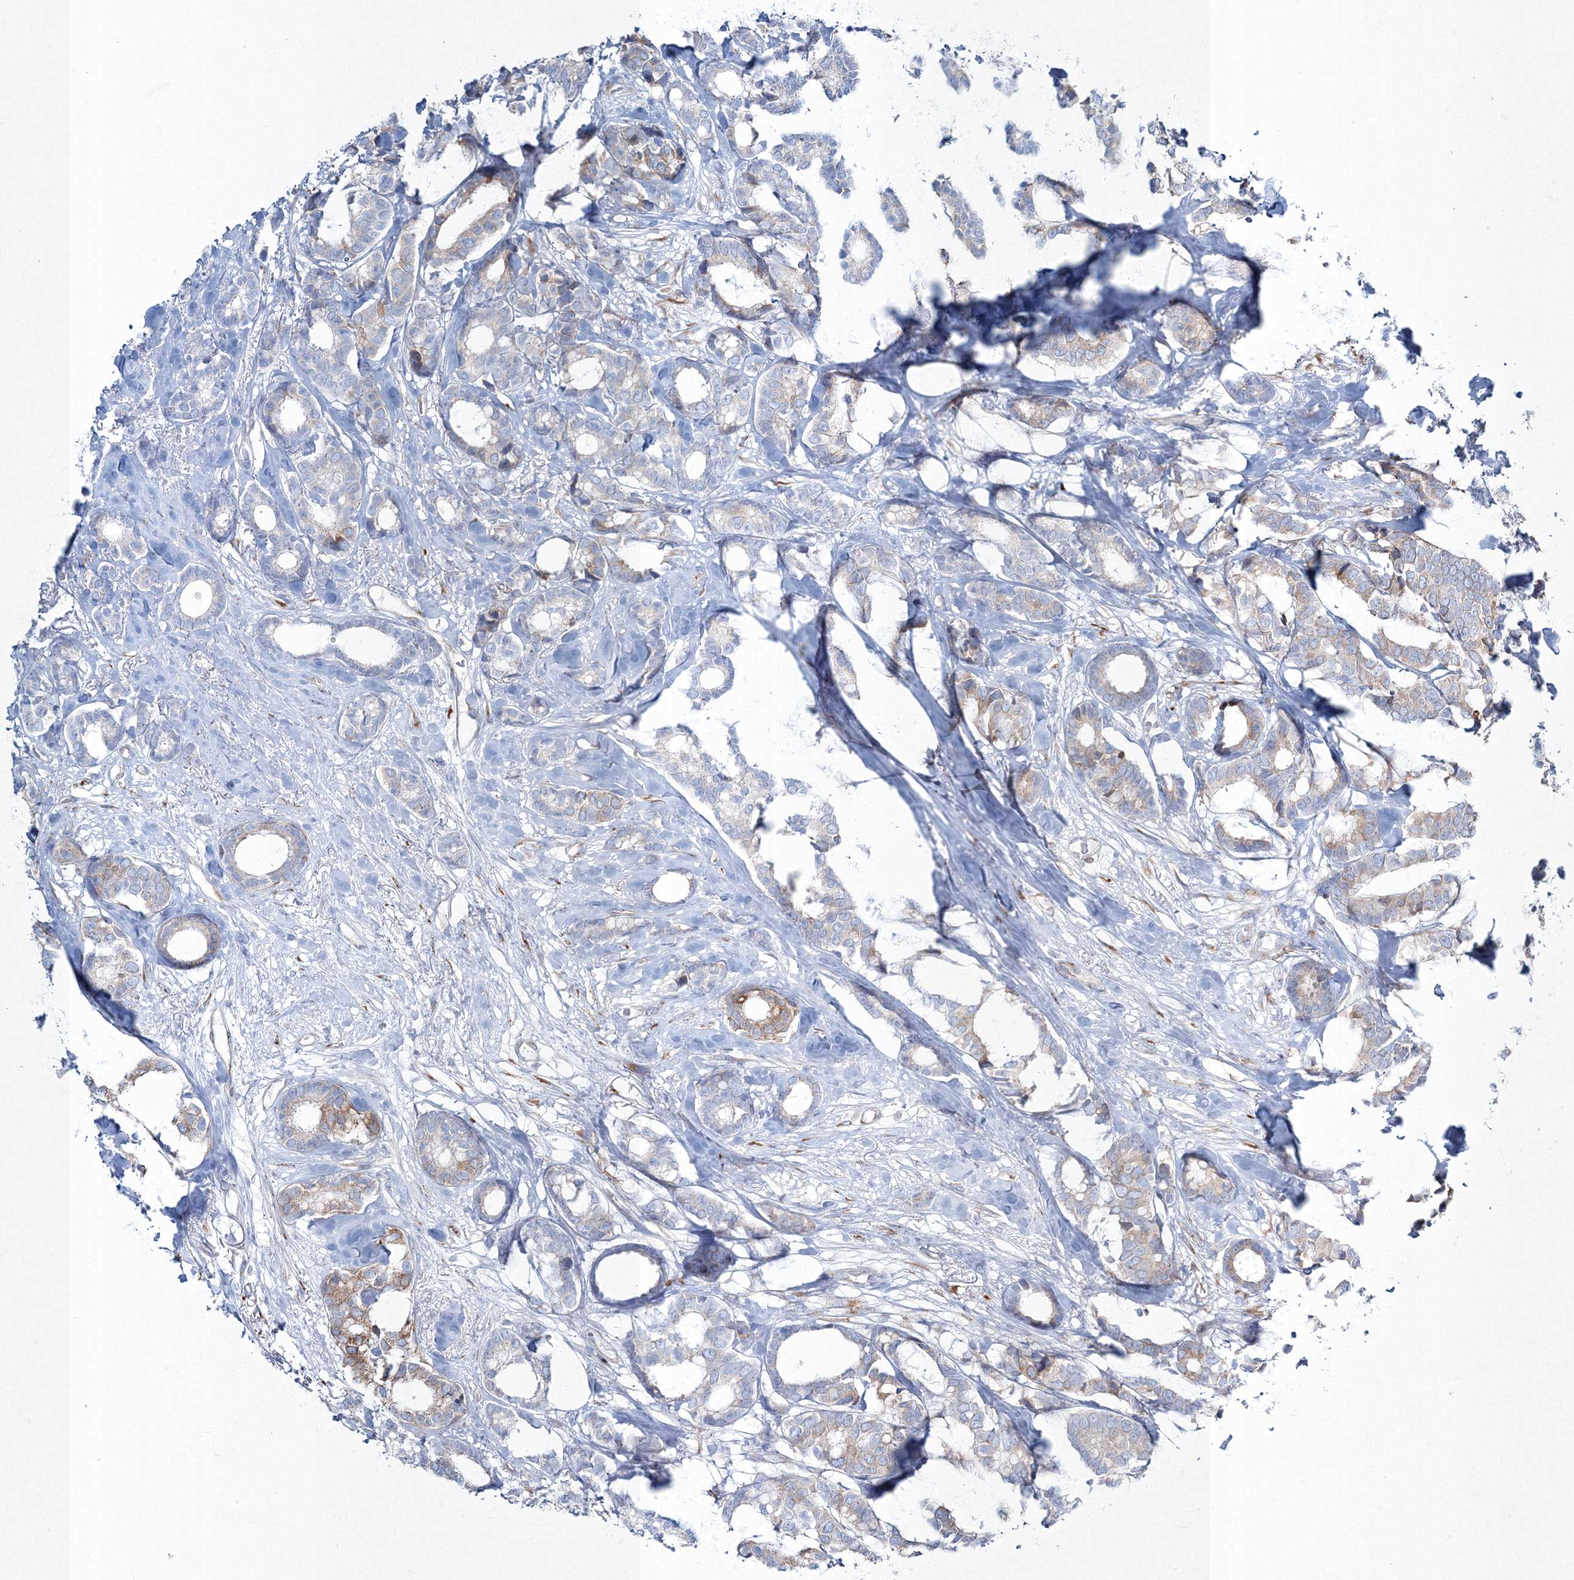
{"staining": {"intensity": "moderate", "quantity": "<25%", "location": "cytoplasmic/membranous"}, "tissue": "breast cancer", "cell_type": "Tumor cells", "image_type": "cancer", "snomed": [{"axis": "morphology", "description": "Duct carcinoma"}, {"axis": "topography", "description": "Breast"}], "caption": "Immunohistochemical staining of breast invasive ductal carcinoma displays moderate cytoplasmic/membranous protein expression in approximately <25% of tumor cells.", "gene": "RCN1", "patient": {"sex": "female", "age": 87}}